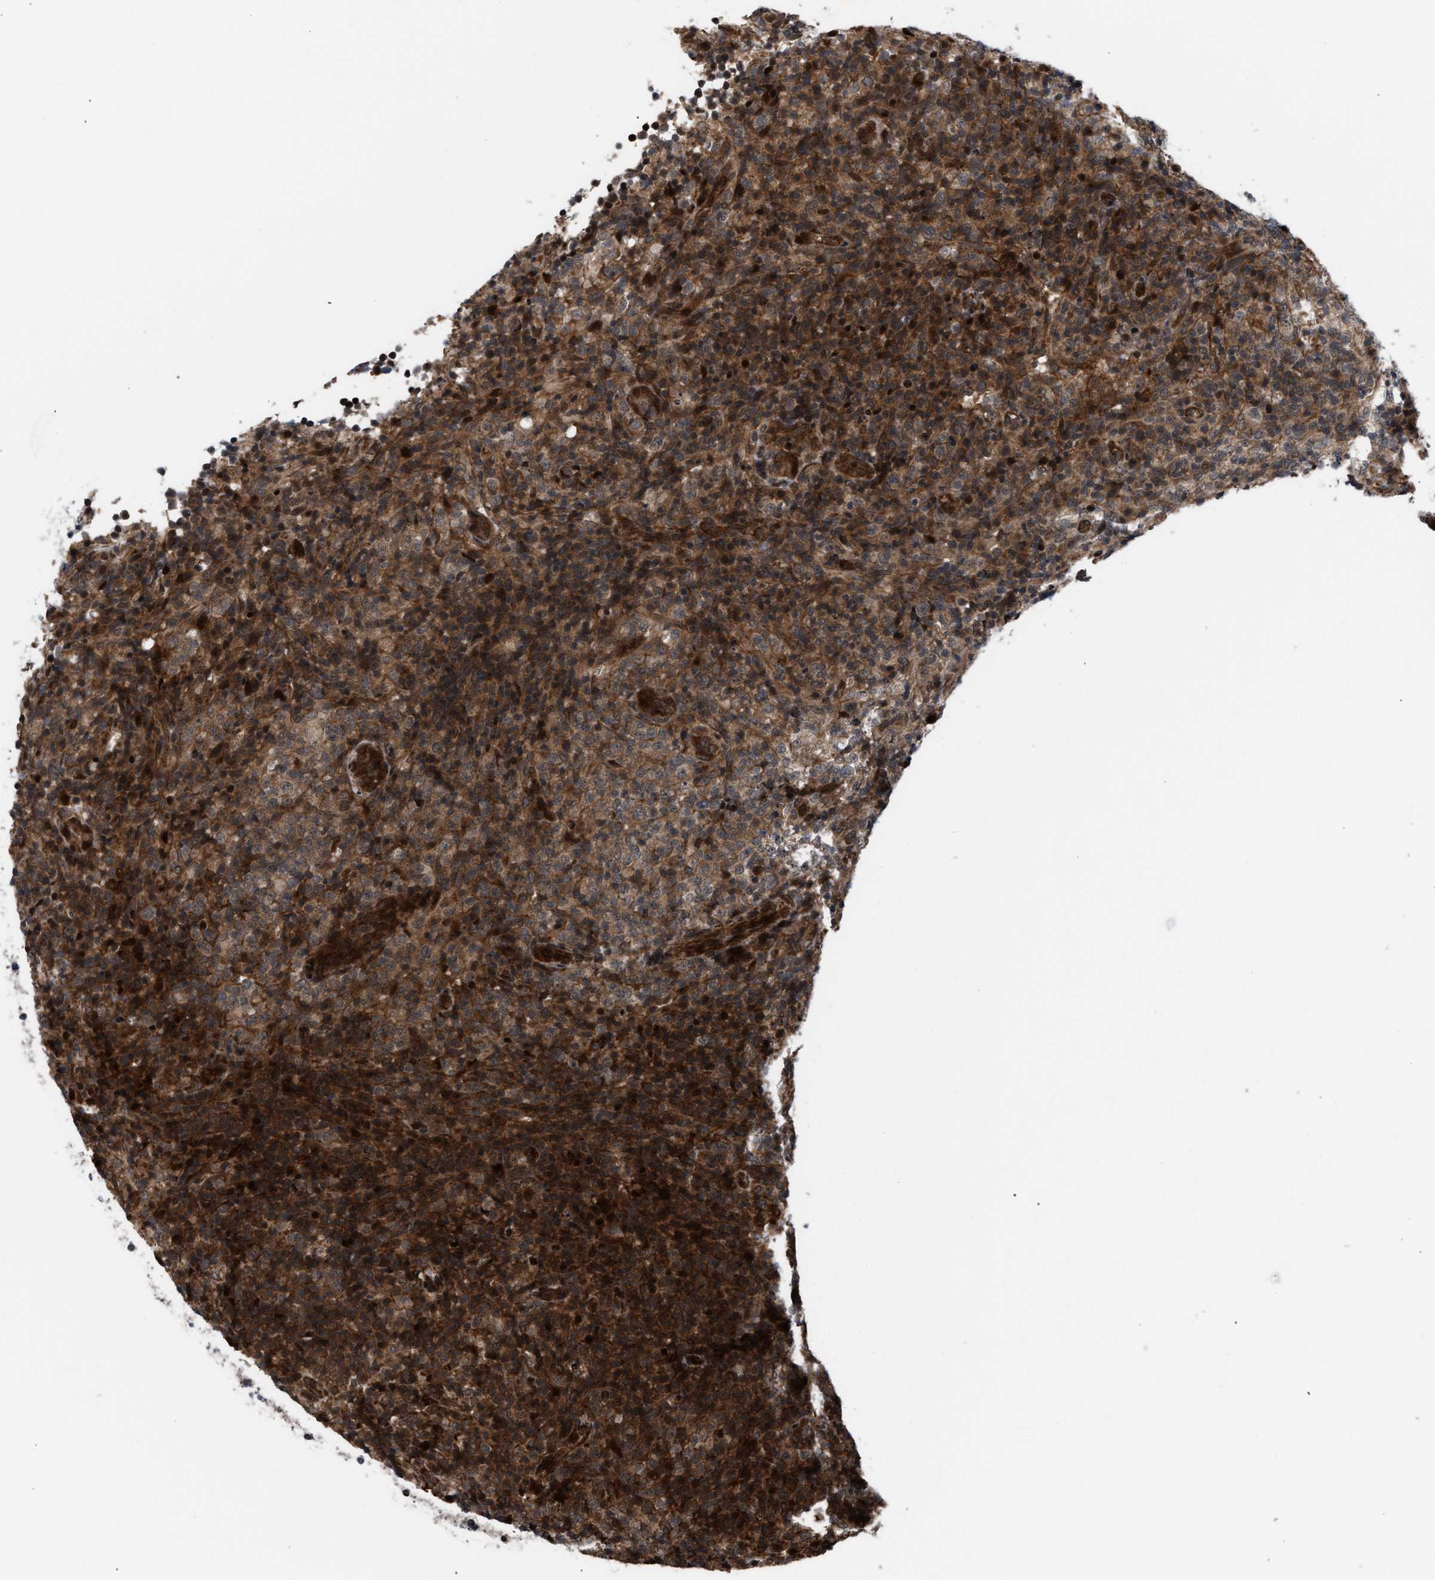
{"staining": {"intensity": "moderate", "quantity": ">75%", "location": "cytoplasmic/membranous,nuclear"}, "tissue": "lymphoma", "cell_type": "Tumor cells", "image_type": "cancer", "snomed": [{"axis": "morphology", "description": "Malignant lymphoma, non-Hodgkin's type, High grade"}, {"axis": "topography", "description": "Lymph node"}], "caption": "The histopathology image shows staining of high-grade malignant lymphoma, non-Hodgkin's type, revealing moderate cytoplasmic/membranous and nuclear protein staining (brown color) within tumor cells. (DAB IHC with brightfield microscopy, high magnification).", "gene": "STAU2", "patient": {"sex": "female", "age": 76}}